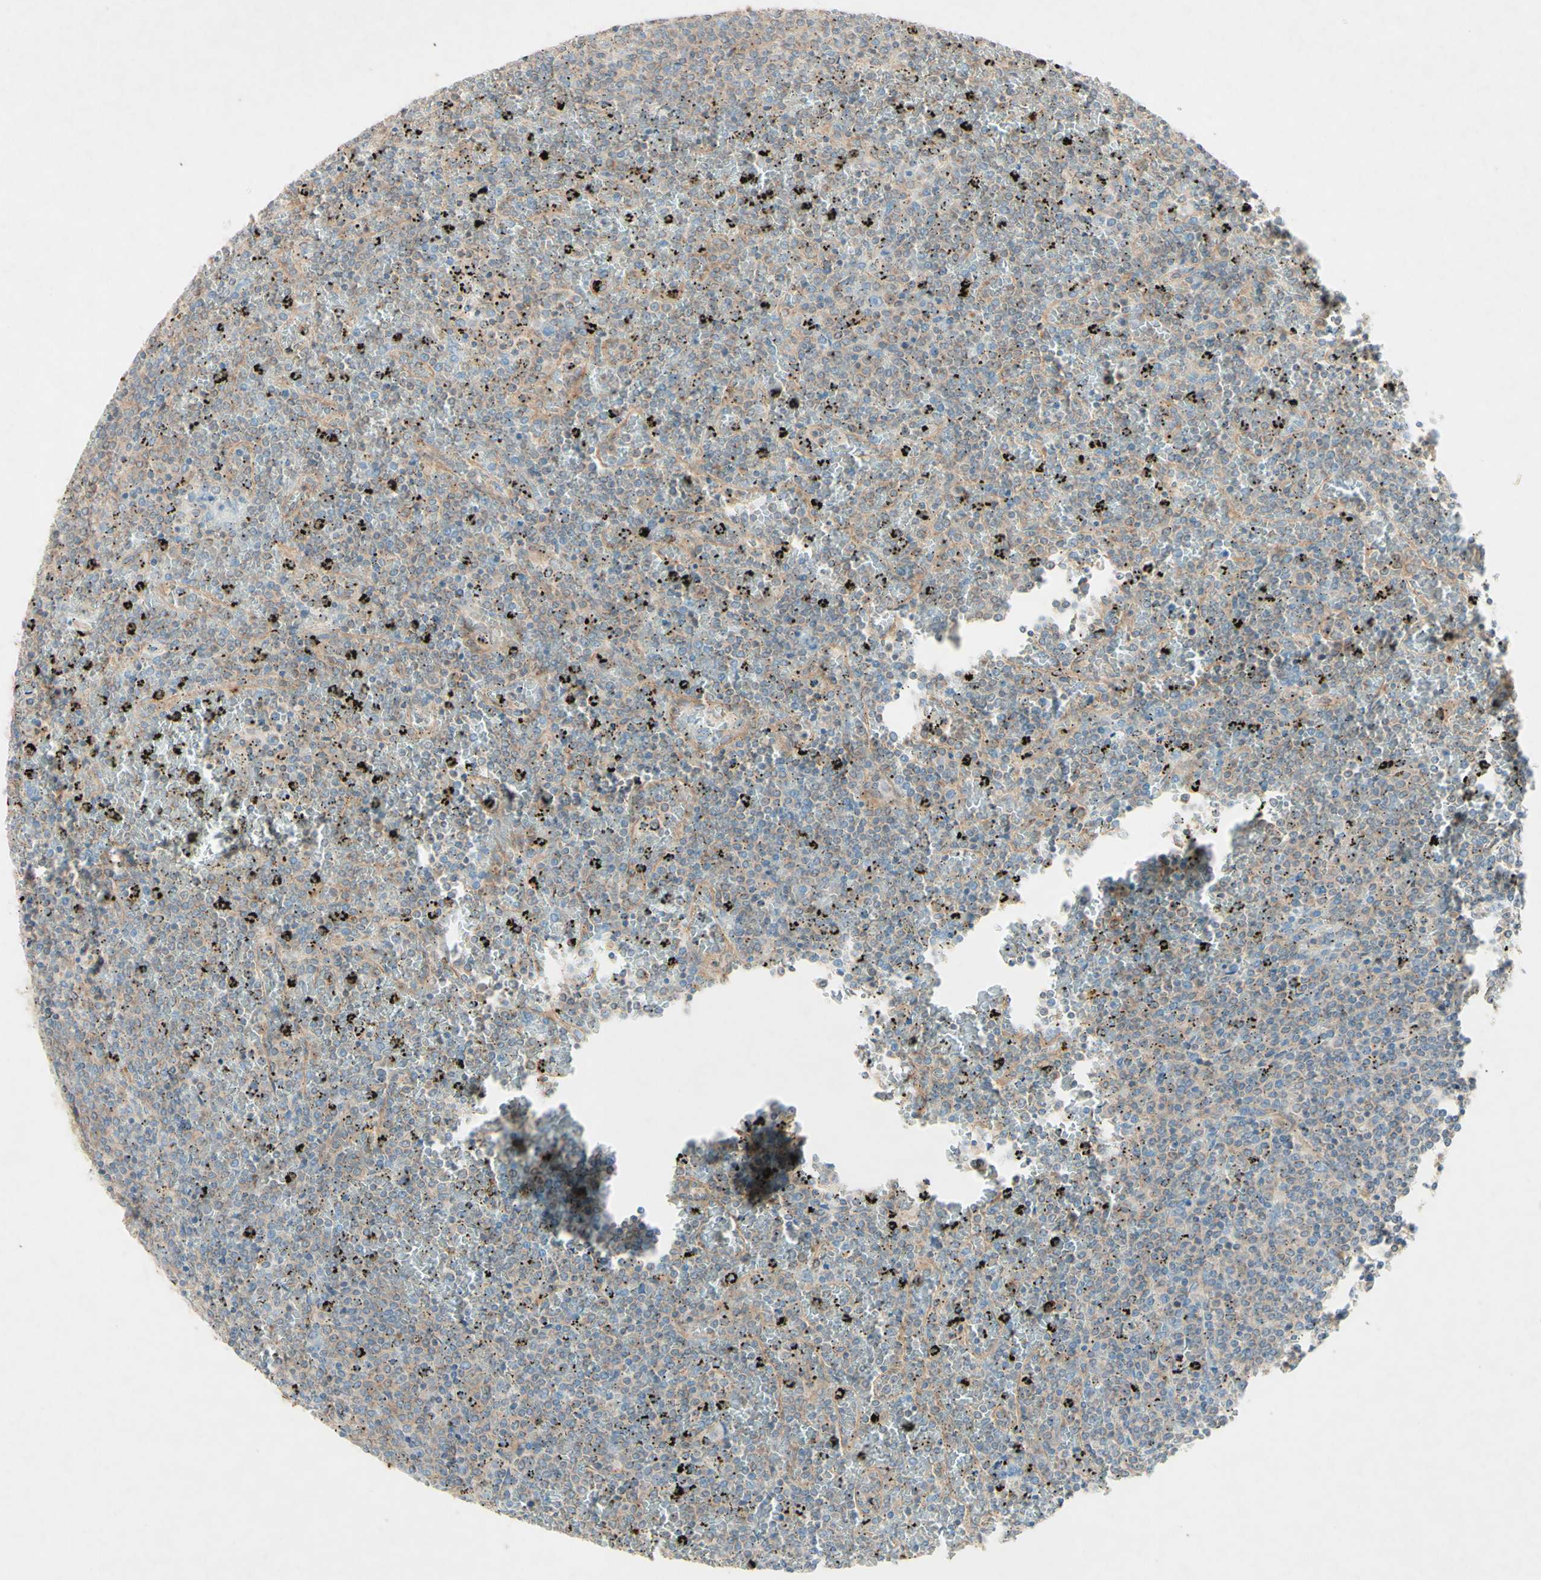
{"staining": {"intensity": "weak", "quantity": "<25%", "location": "cytoplasmic/membranous"}, "tissue": "lymphoma", "cell_type": "Tumor cells", "image_type": "cancer", "snomed": [{"axis": "morphology", "description": "Malignant lymphoma, non-Hodgkin's type, Low grade"}, {"axis": "topography", "description": "Spleen"}], "caption": "The photomicrograph reveals no staining of tumor cells in low-grade malignant lymphoma, non-Hodgkin's type.", "gene": "MTM1", "patient": {"sex": "female", "age": 77}}